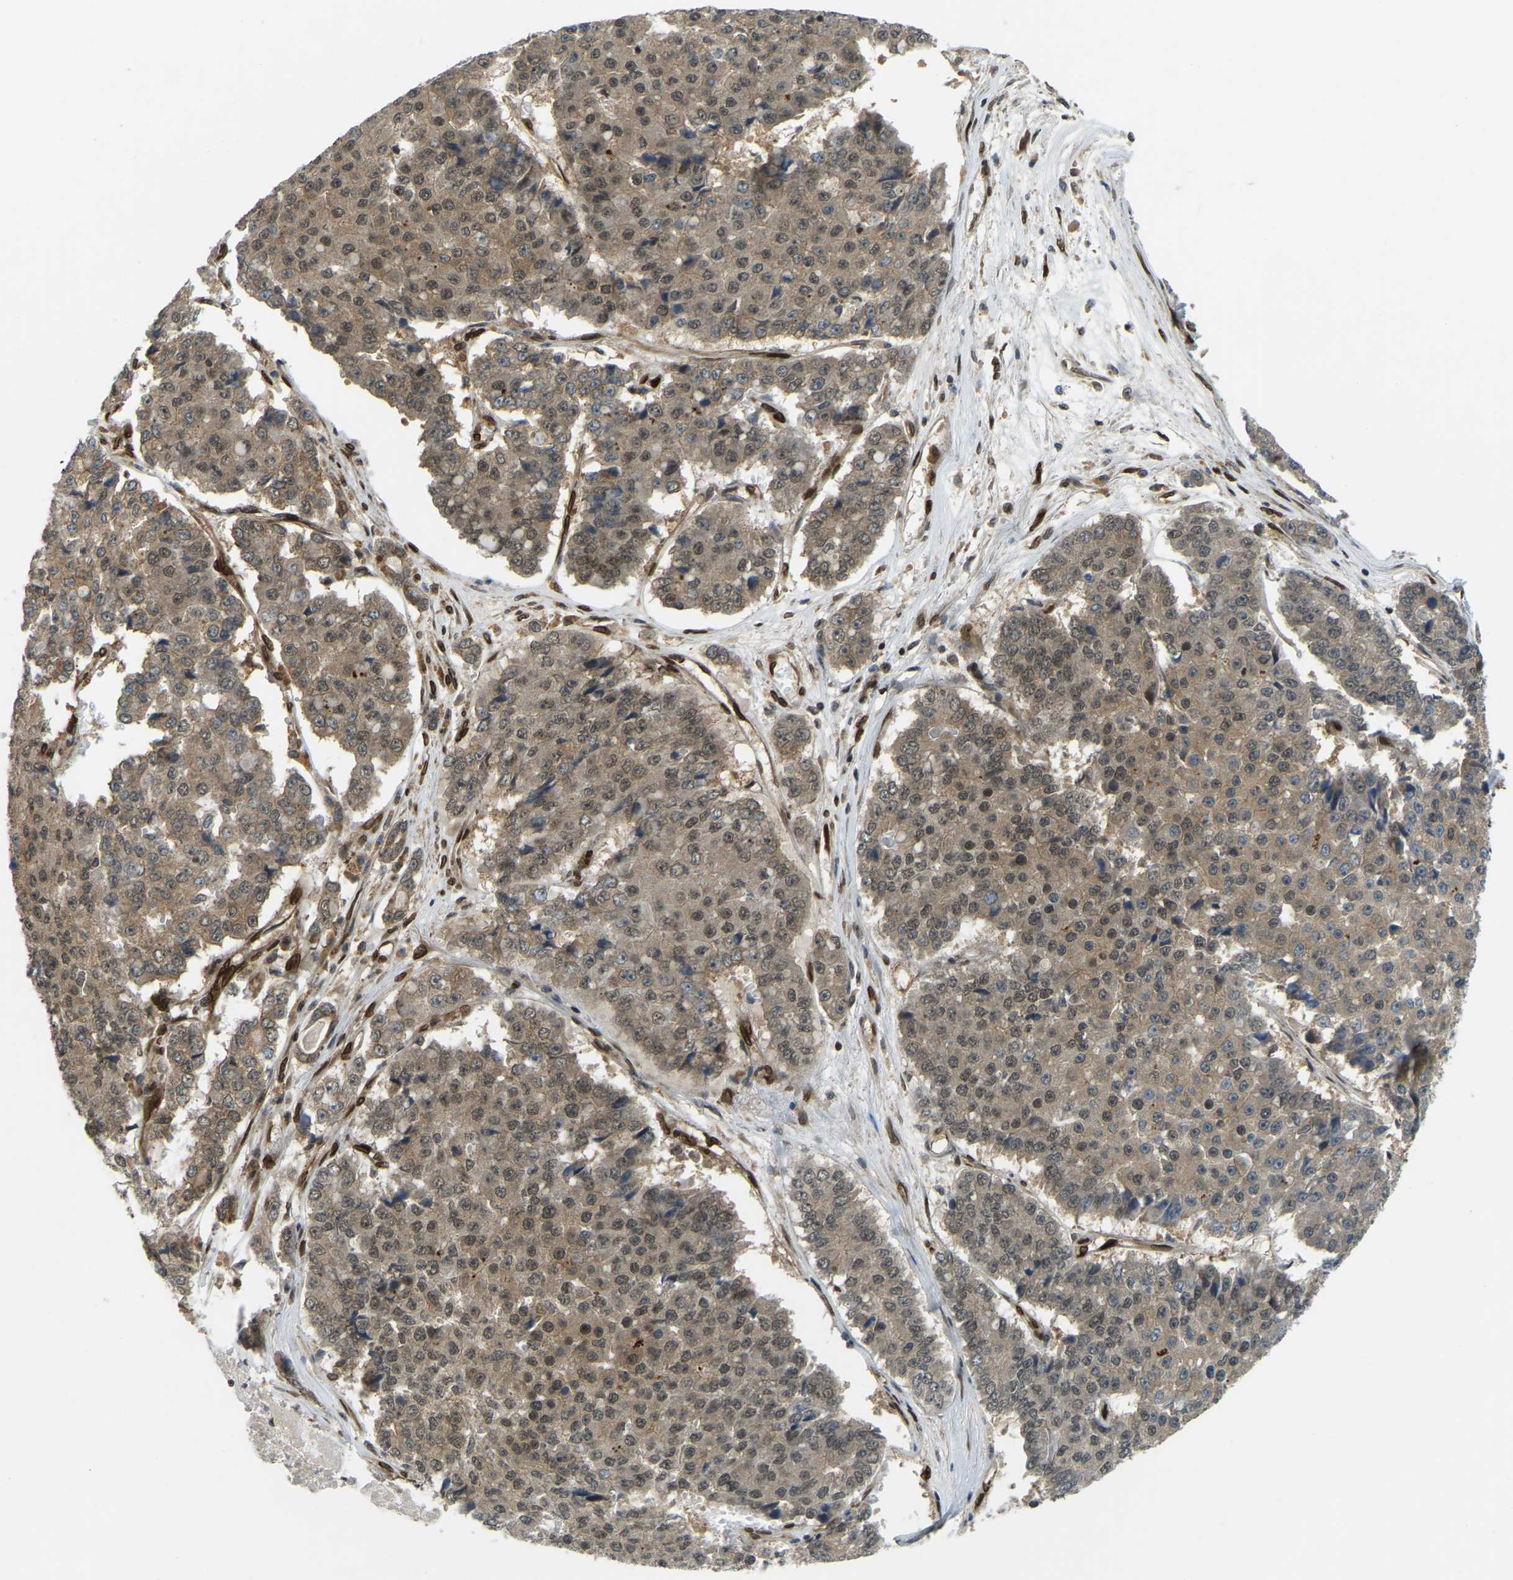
{"staining": {"intensity": "weak", "quantity": ">75%", "location": "cytoplasmic/membranous,nuclear"}, "tissue": "pancreatic cancer", "cell_type": "Tumor cells", "image_type": "cancer", "snomed": [{"axis": "morphology", "description": "Adenocarcinoma, NOS"}, {"axis": "topography", "description": "Pancreas"}], "caption": "The immunohistochemical stain highlights weak cytoplasmic/membranous and nuclear expression in tumor cells of pancreatic adenocarcinoma tissue.", "gene": "SYNE1", "patient": {"sex": "male", "age": 50}}